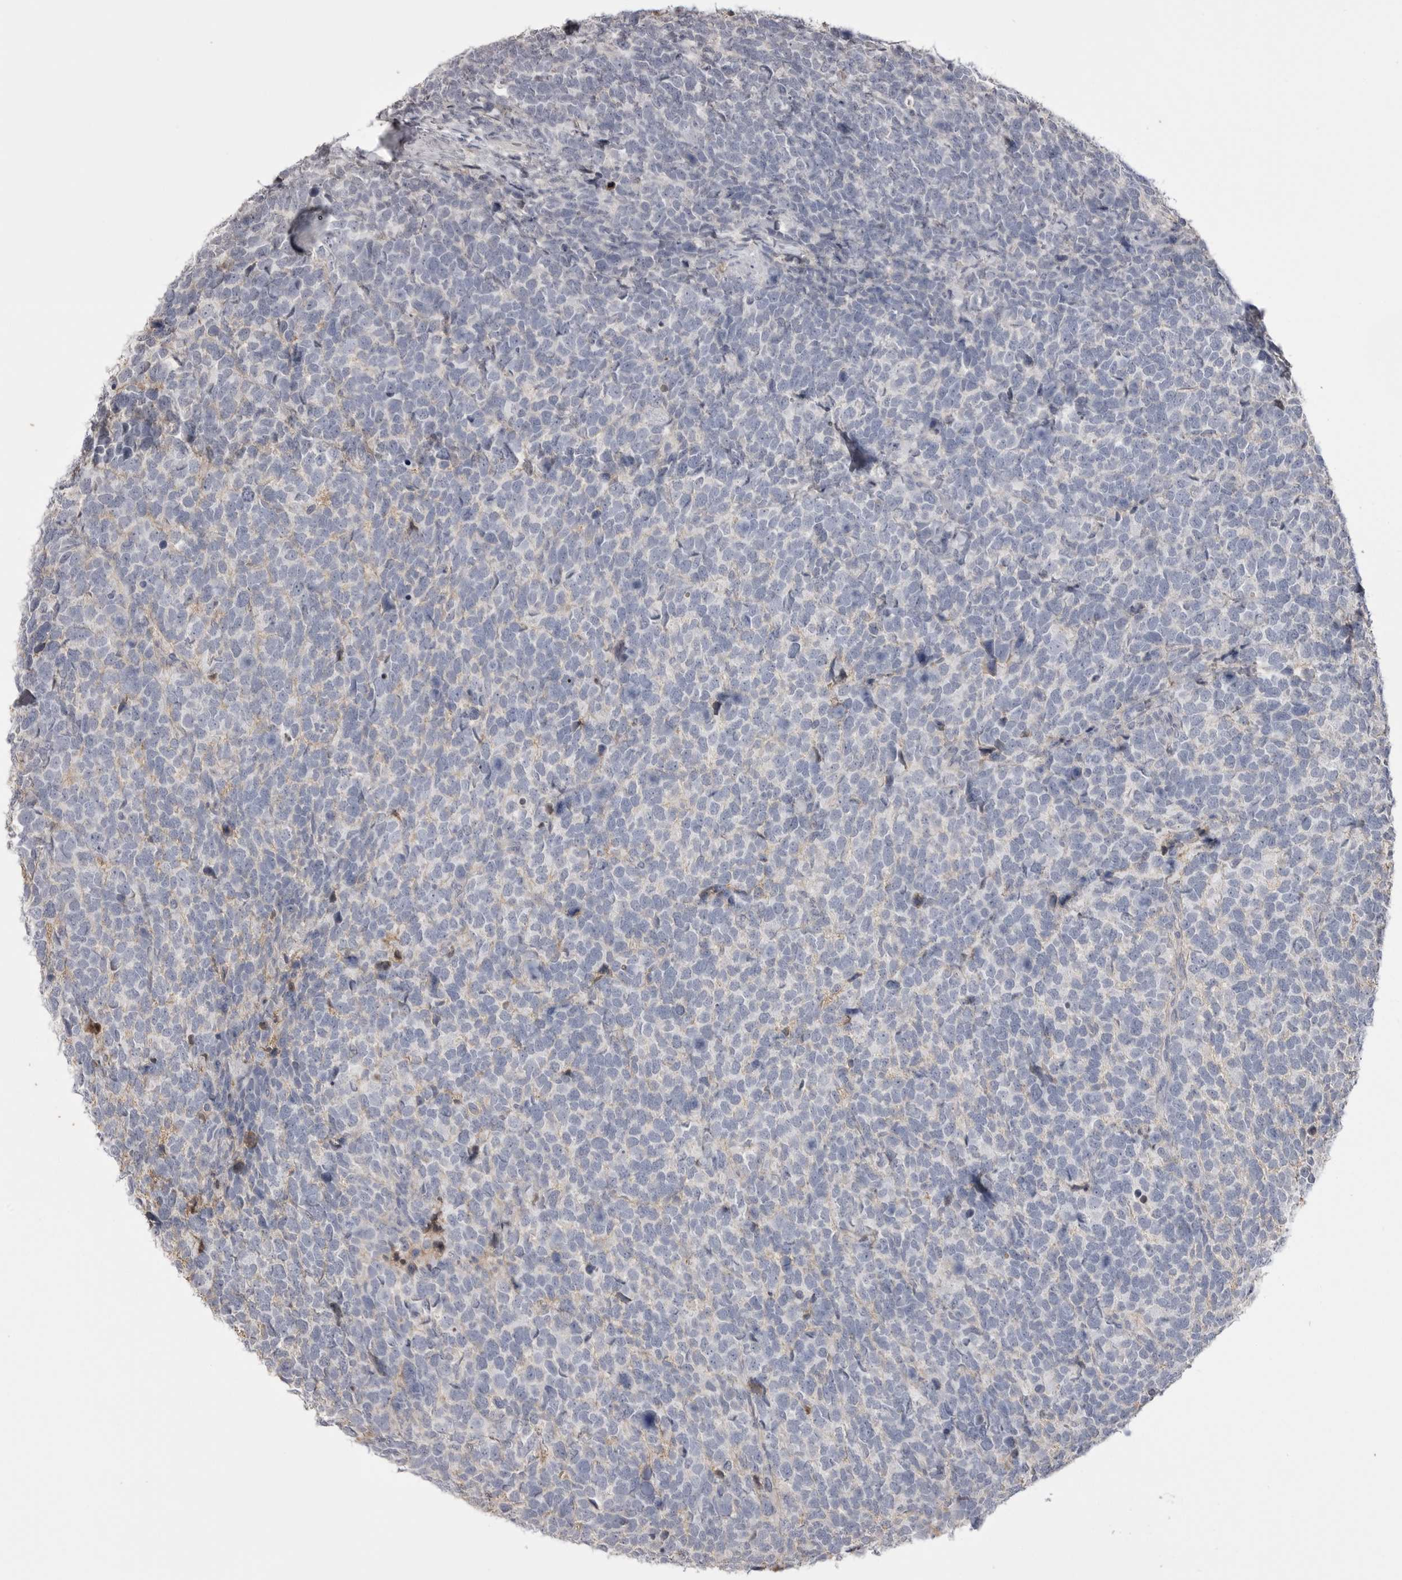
{"staining": {"intensity": "negative", "quantity": "none", "location": "none"}, "tissue": "urothelial cancer", "cell_type": "Tumor cells", "image_type": "cancer", "snomed": [{"axis": "morphology", "description": "Urothelial carcinoma, High grade"}, {"axis": "topography", "description": "Urinary bladder"}], "caption": "This micrograph is of high-grade urothelial carcinoma stained with immunohistochemistry to label a protein in brown with the nuclei are counter-stained blue. There is no staining in tumor cells.", "gene": "AHSG", "patient": {"sex": "female", "age": 82}}